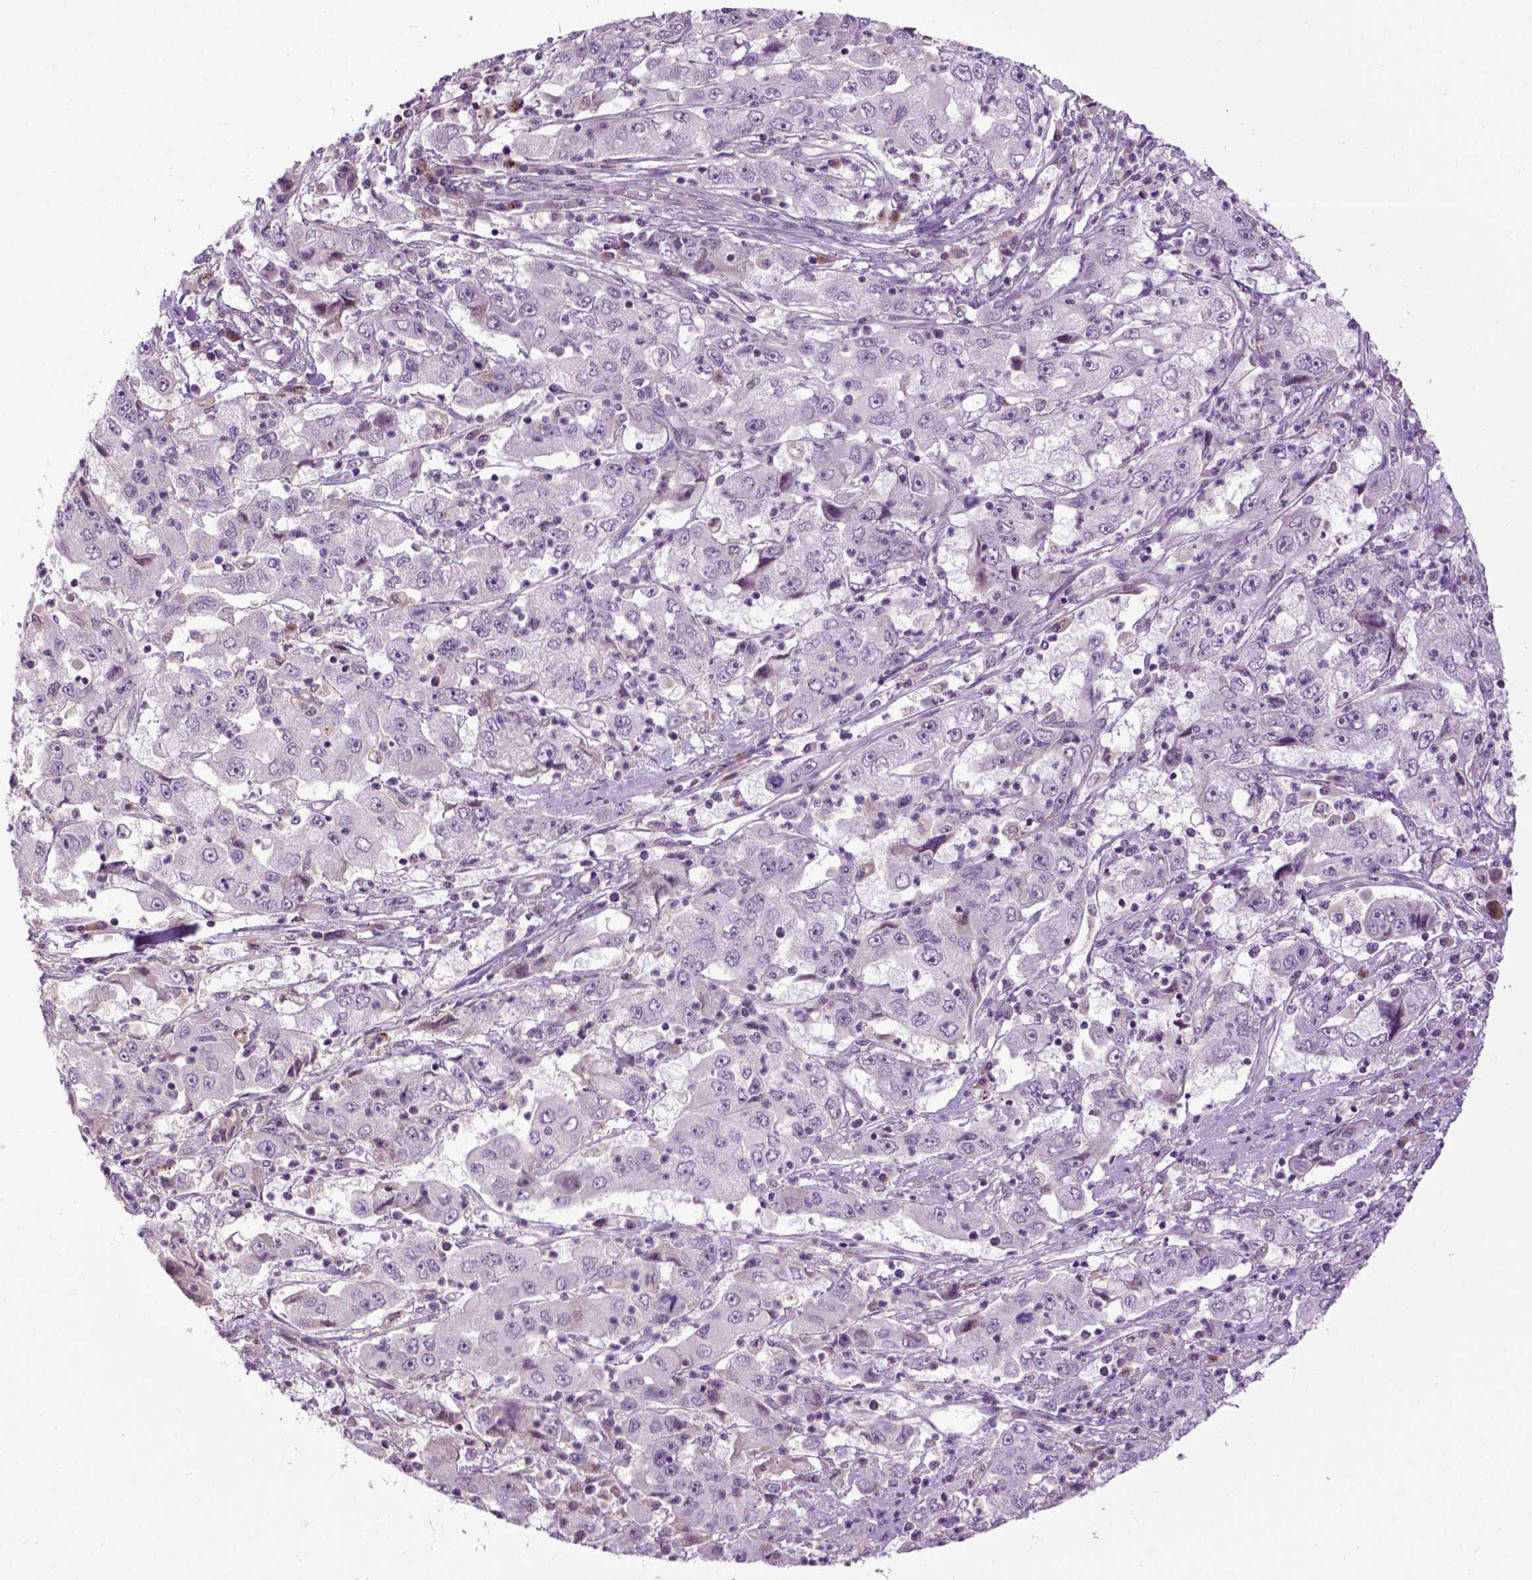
{"staining": {"intensity": "negative", "quantity": "none", "location": "none"}, "tissue": "cervical cancer", "cell_type": "Tumor cells", "image_type": "cancer", "snomed": [{"axis": "morphology", "description": "Squamous cell carcinoma, NOS"}, {"axis": "topography", "description": "Cervix"}], "caption": "IHC histopathology image of cervical cancer stained for a protein (brown), which exhibits no staining in tumor cells.", "gene": "EMILIN3", "patient": {"sex": "female", "age": 36}}